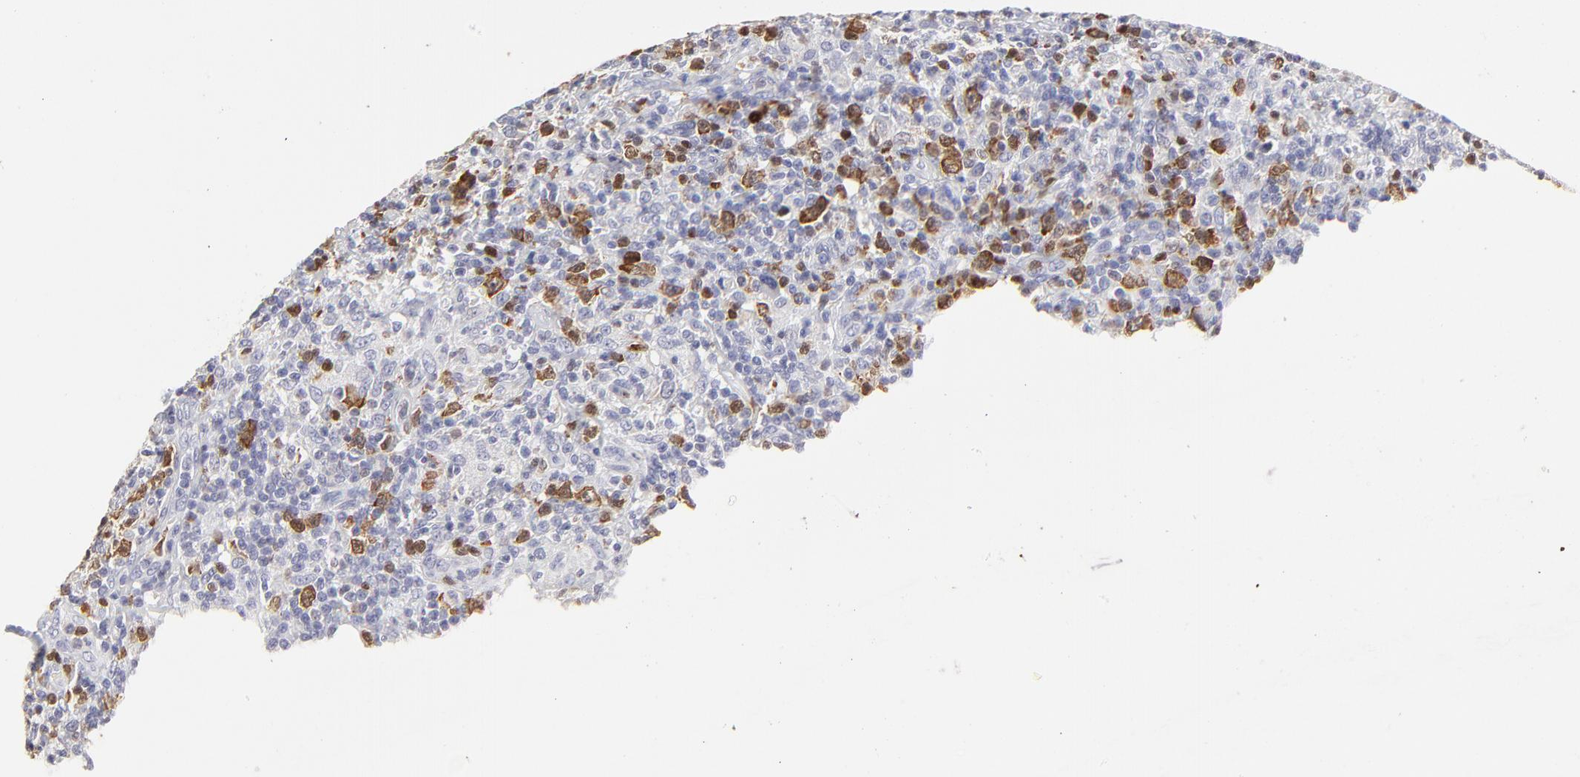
{"staining": {"intensity": "strong", "quantity": "<25%", "location": "cytoplasmic/membranous,nuclear"}, "tissue": "lymphoma", "cell_type": "Tumor cells", "image_type": "cancer", "snomed": [{"axis": "morphology", "description": "Hodgkin's disease, NOS"}, {"axis": "topography", "description": "Lymph node"}], "caption": "Protein positivity by IHC displays strong cytoplasmic/membranous and nuclear staining in about <25% of tumor cells in lymphoma.", "gene": "NCAPH", "patient": {"sex": "male", "age": 65}}